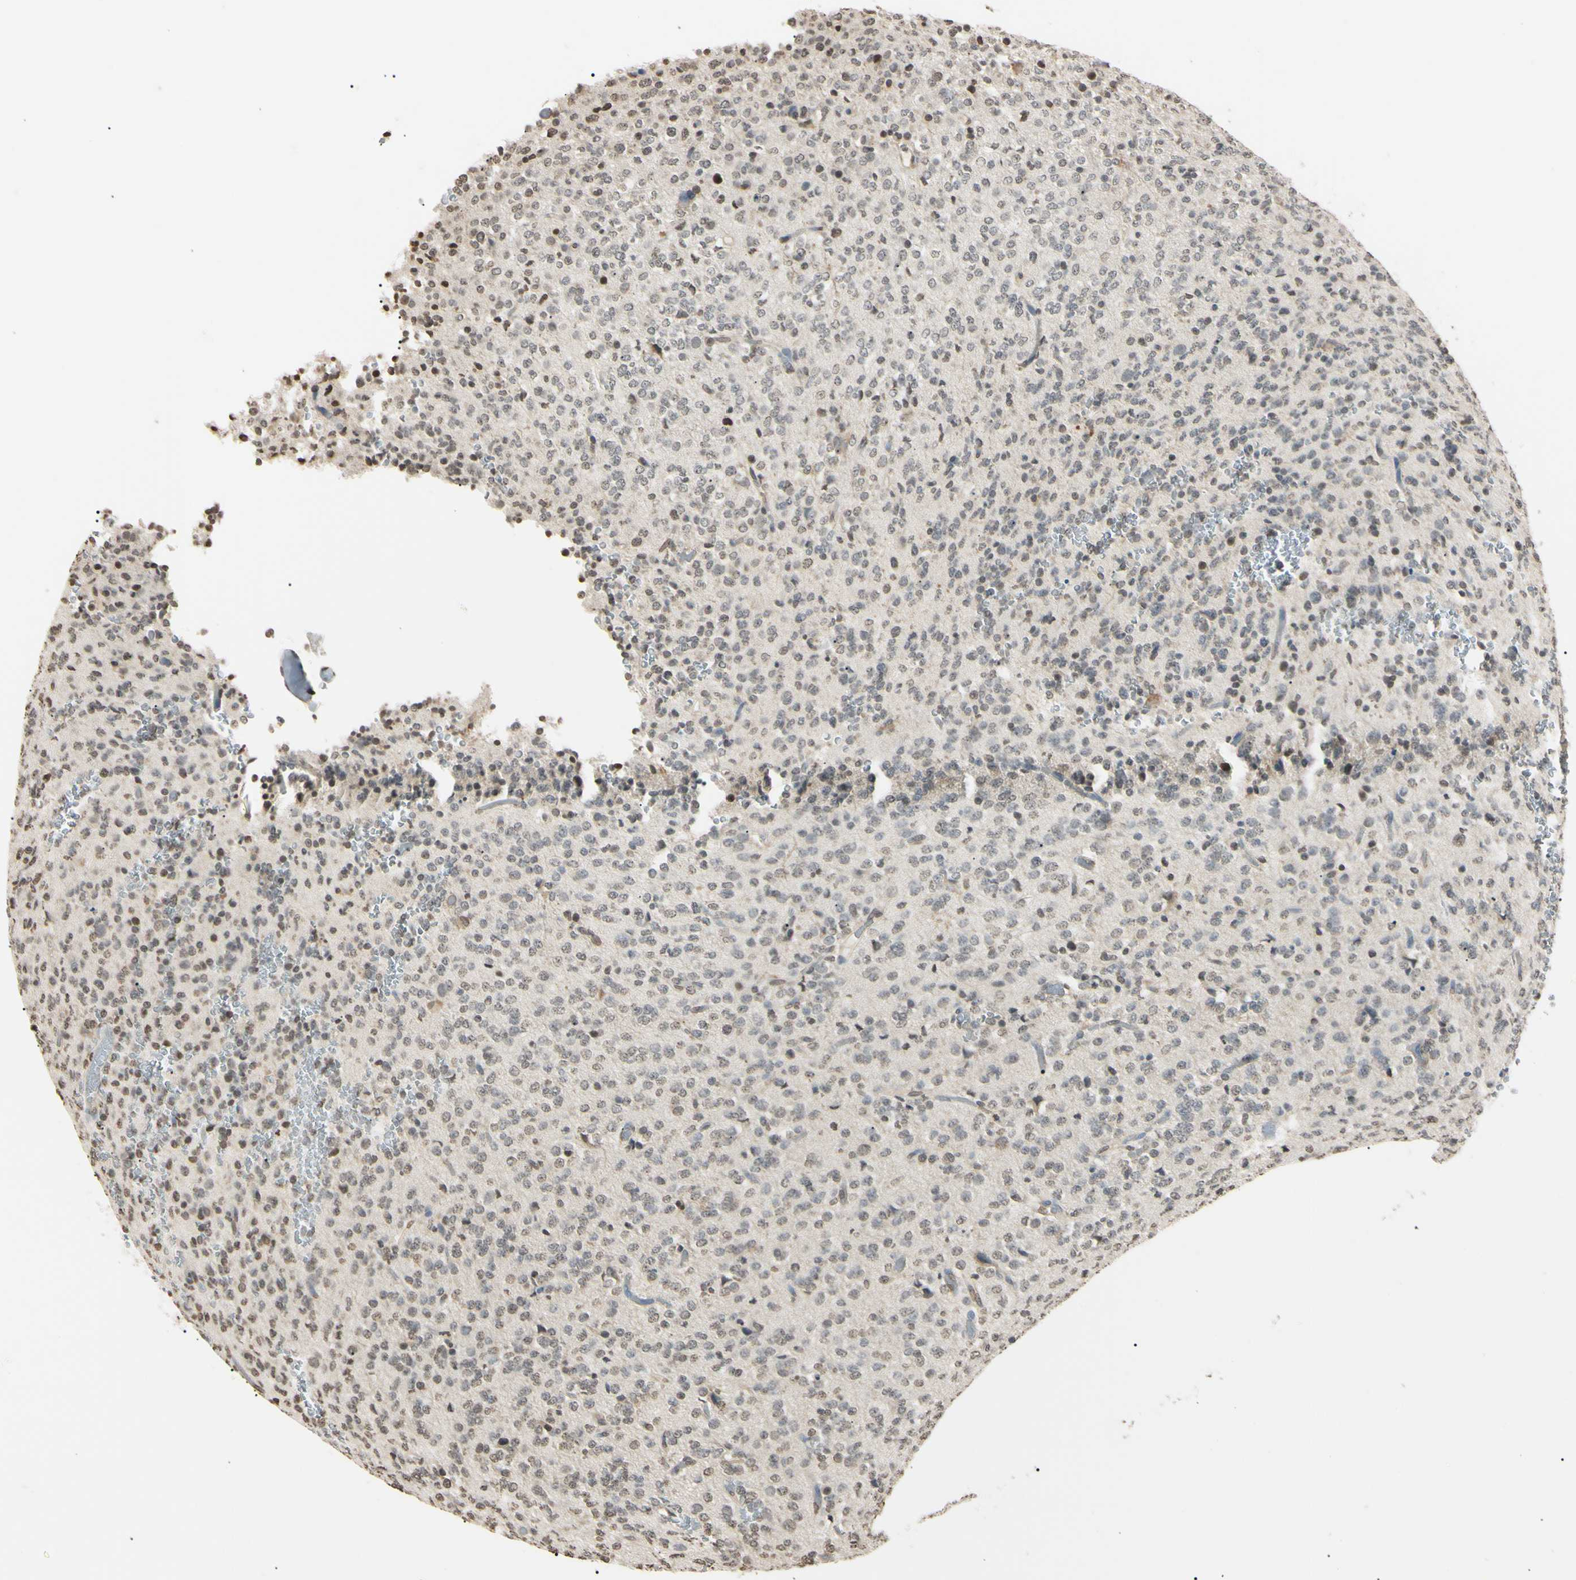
{"staining": {"intensity": "weak", "quantity": "25%-75%", "location": "nuclear"}, "tissue": "glioma", "cell_type": "Tumor cells", "image_type": "cancer", "snomed": [{"axis": "morphology", "description": "Glioma, malignant, Low grade"}, {"axis": "topography", "description": "Brain"}], "caption": "Immunohistochemical staining of low-grade glioma (malignant) shows low levels of weak nuclear protein expression in about 25%-75% of tumor cells.", "gene": "CDC45", "patient": {"sex": "male", "age": 38}}